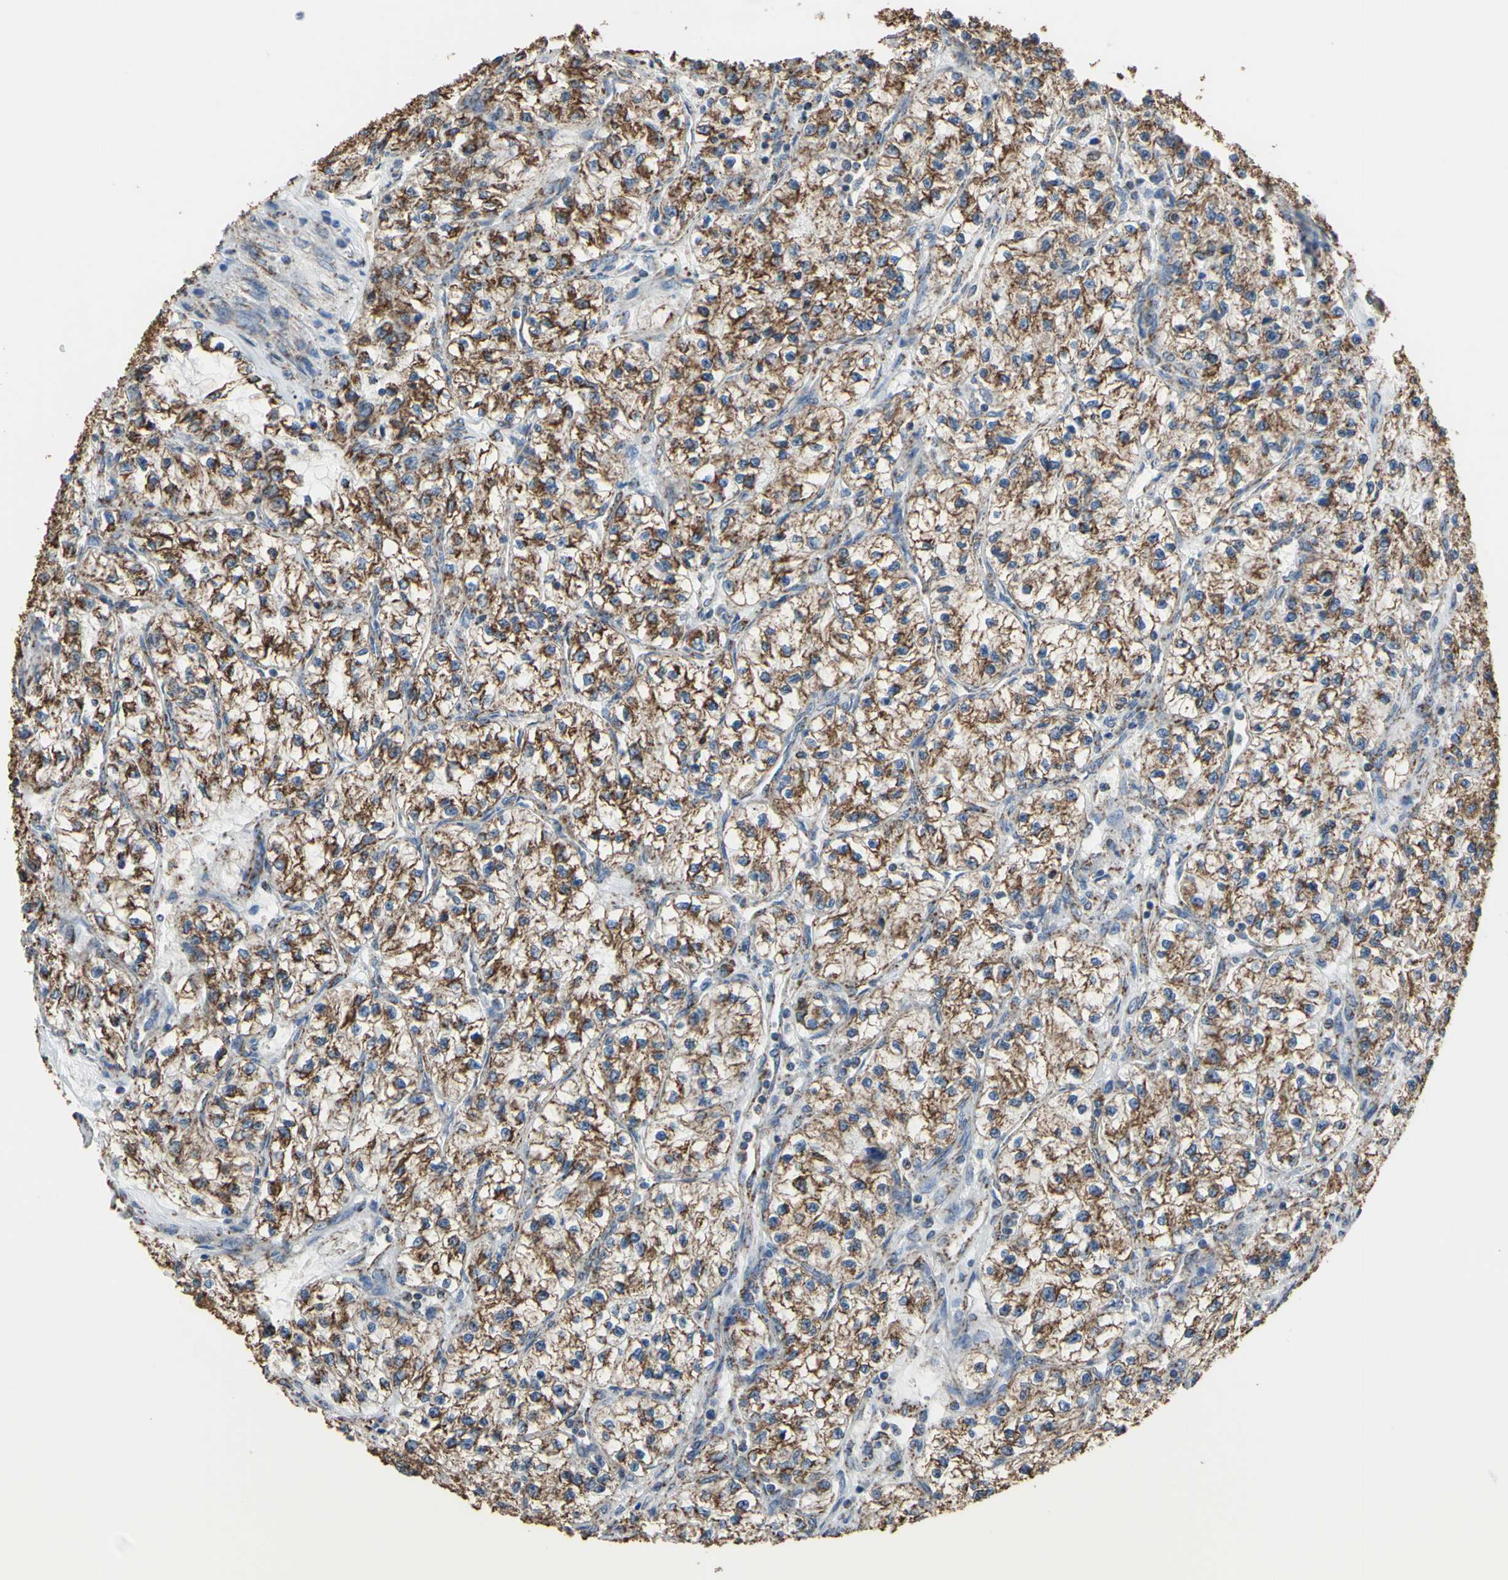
{"staining": {"intensity": "moderate", "quantity": ">75%", "location": "cytoplasmic/membranous"}, "tissue": "renal cancer", "cell_type": "Tumor cells", "image_type": "cancer", "snomed": [{"axis": "morphology", "description": "Adenocarcinoma, NOS"}, {"axis": "topography", "description": "Kidney"}], "caption": "This photomicrograph demonstrates immunohistochemistry staining of human renal cancer, with medium moderate cytoplasmic/membranous staining in approximately >75% of tumor cells.", "gene": "CMKLR2", "patient": {"sex": "female", "age": 57}}